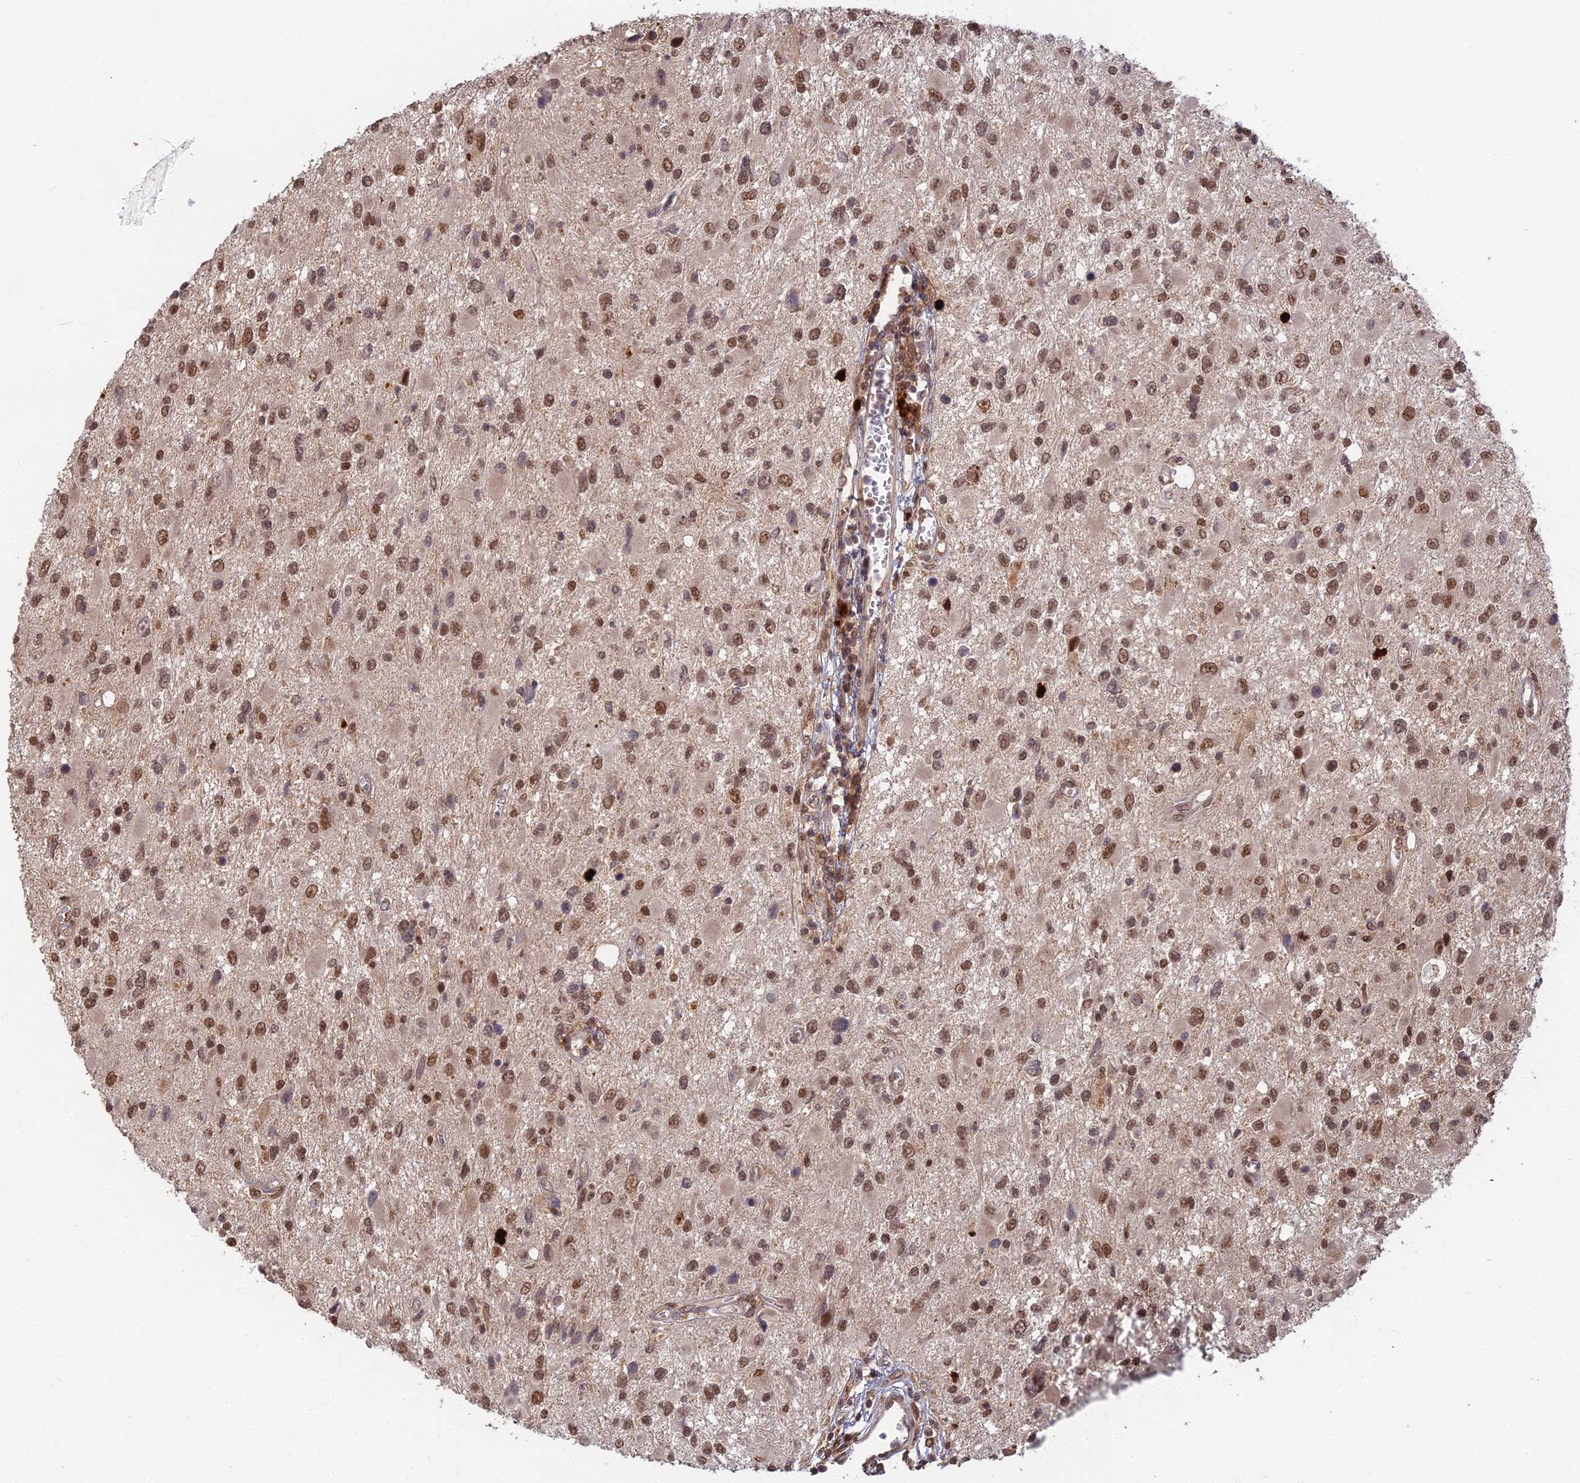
{"staining": {"intensity": "moderate", "quantity": ">75%", "location": "nuclear"}, "tissue": "glioma", "cell_type": "Tumor cells", "image_type": "cancer", "snomed": [{"axis": "morphology", "description": "Glioma, malignant, High grade"}, {"axis": "topography", "description": "Brain"}], "caption": "Immunohistochemistry (DAB) staining of malignant glioma (high-grade) exhibits moderate nuclear protein staining in approximately >75% of tumor cells. (DAB (3,3'-diaminobenzidine) IHC with brightfield microscopy, high magnification).", "gene": "RANBP3", "patient": {"sex": "male", "age": 53}}